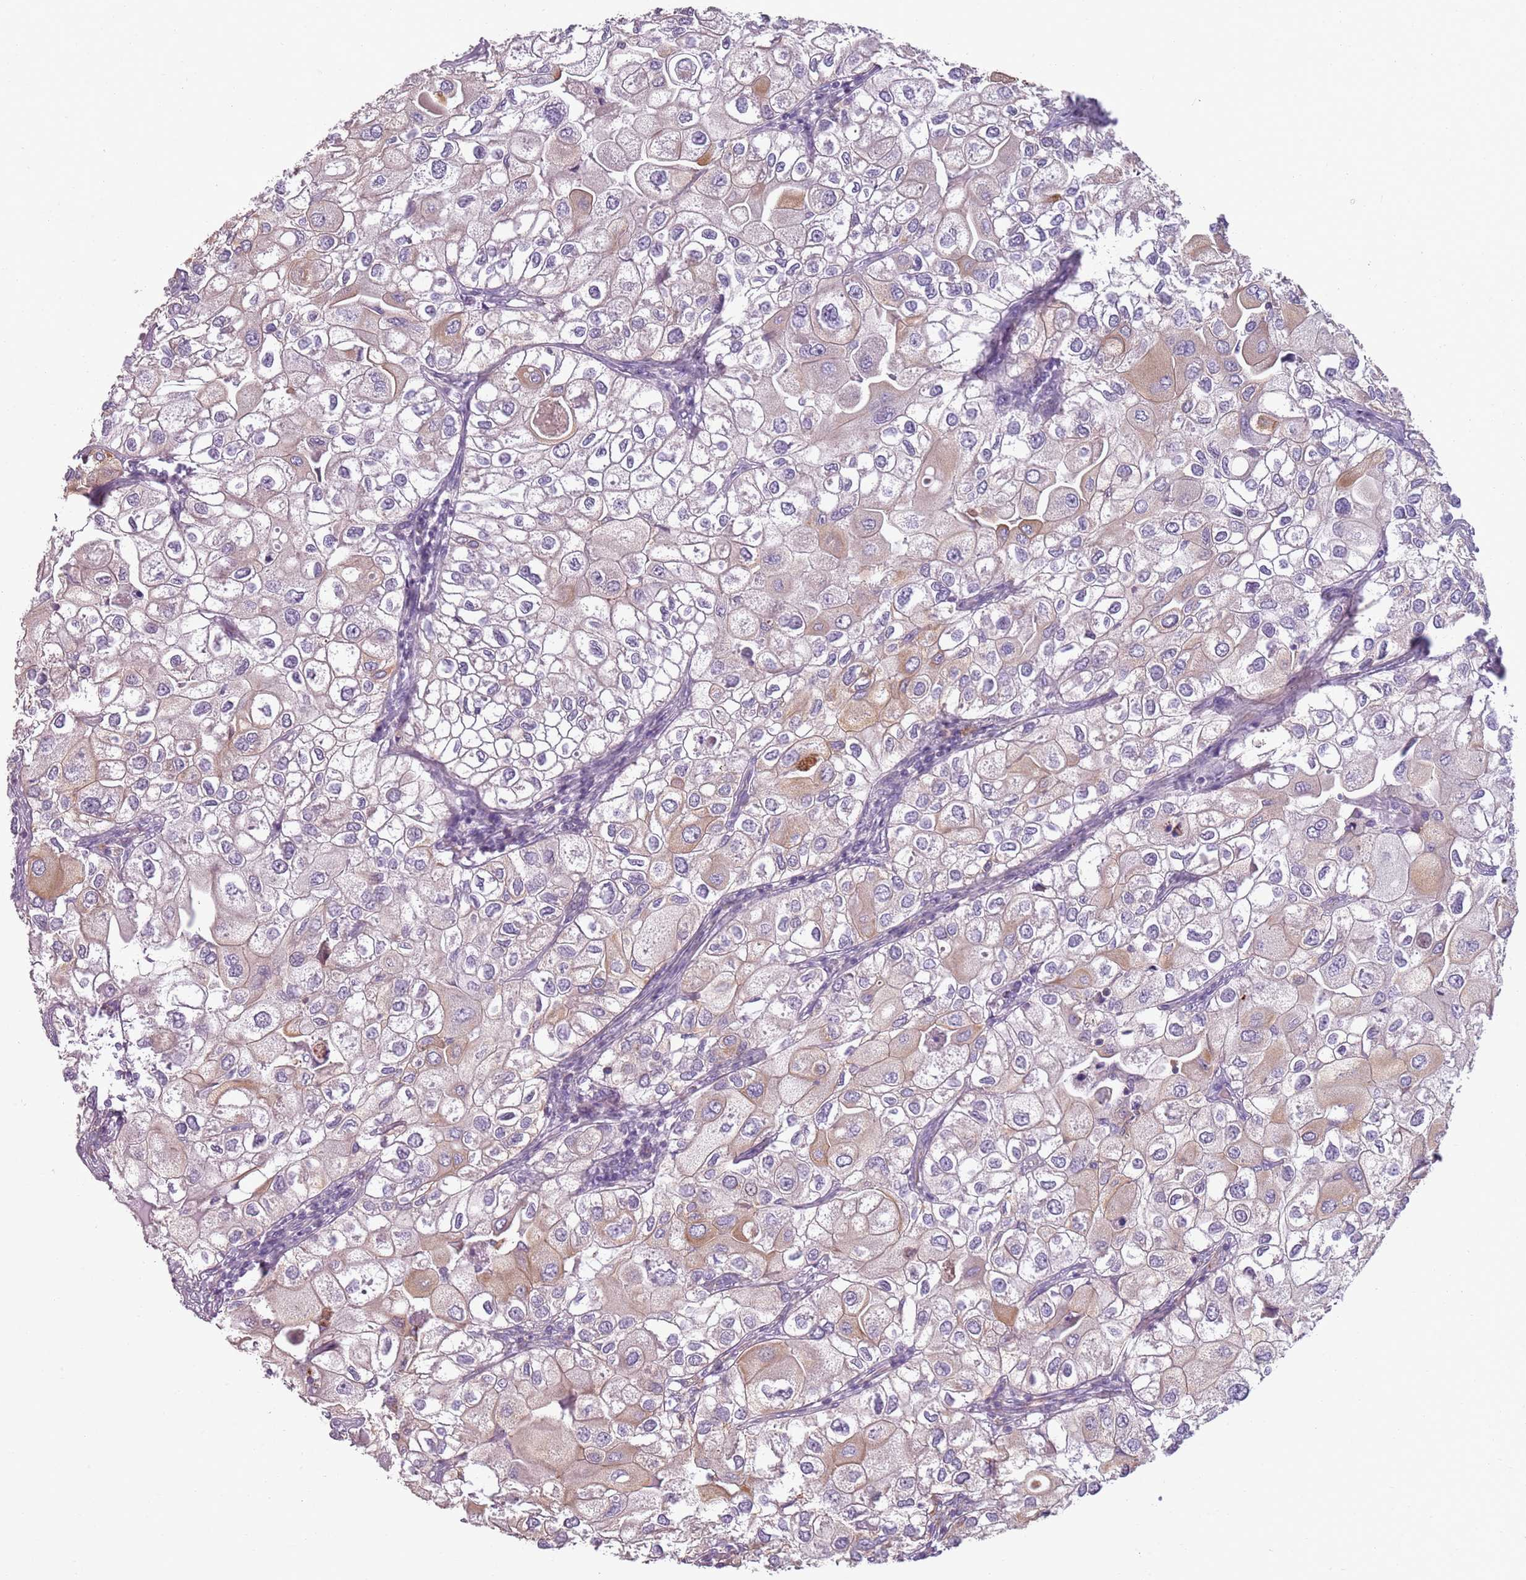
{"staining": {"intensity": "moderate", "quantity": "<25%", "location": "cytoplasmic/membranous"}, "tissue": "urothelial cancer", "cell_type": "Tumor cells", "image_type": "cancer", "snomed": [{"axis": "morphology", "description": "Urothelial carcinoma, High grade"}, {"axis": "topography", "description": "Urinary bladder"}], "caption": "The image reveals immunohistochemical staining of urothelial cancer. There is moderate cytoplasmic/membranous expression is identified in about <25% of tumor cells.", "gene": "TLCD2", "patient": {"sex": "male", "age": 64}}